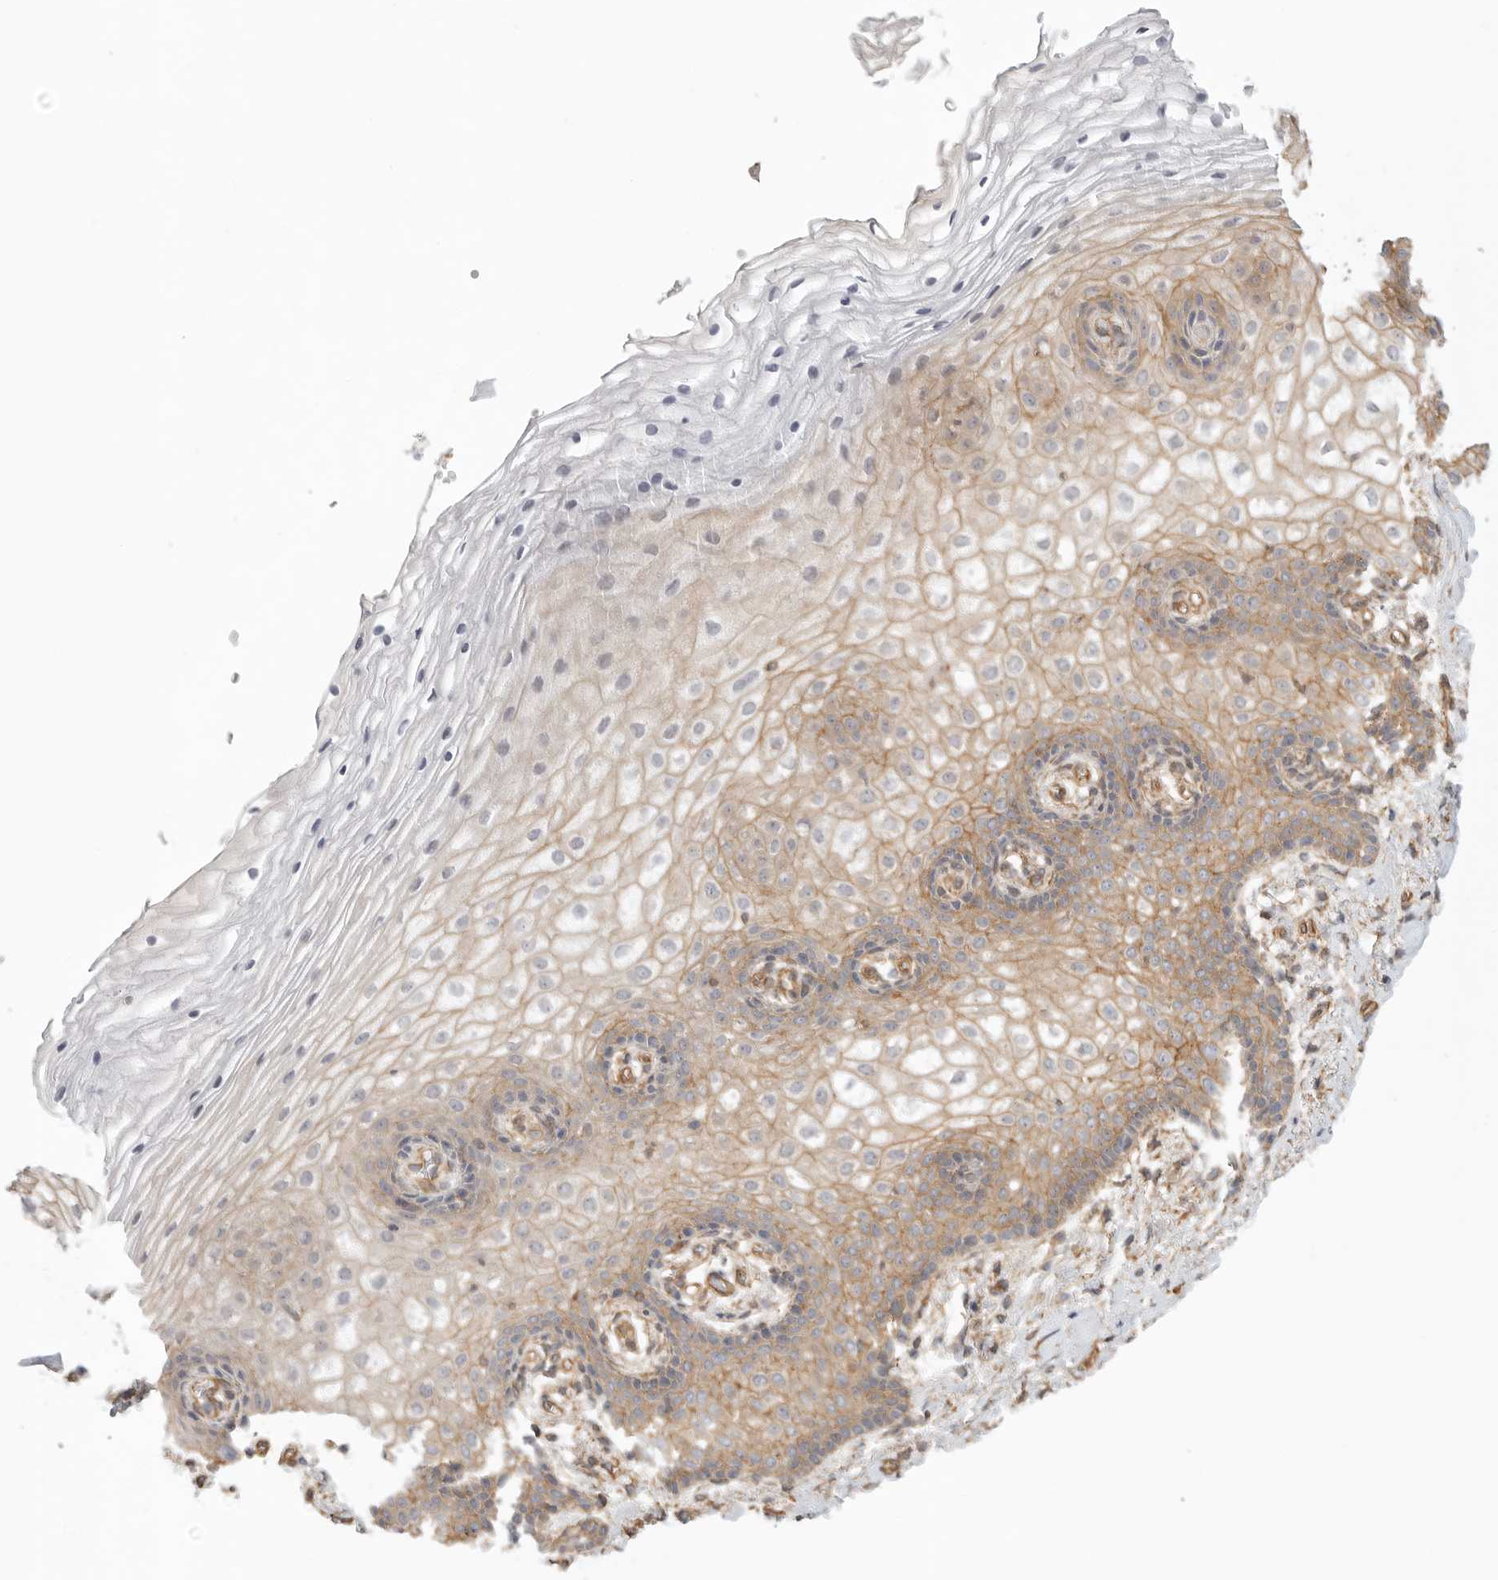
{"staining": {"intensity": "moderate", "quantity": ">75%", "location": "cytoplasmic/membranous"}, "tissue": "vagina", "cell_type": "Squamous epithelial cells", "image_type": "normal", "snomed": [{"axis": "morphology", "description": "Normal tissue, NOS"}, {"axis": "topography", "description": "Vagina"}], "caption": "Moderate cytoplasmic/membranous expression for a protein is present in approximately >75% of squamous epithelial cells of normal vagina using immunohistochemistry (IHC).", "gene": "ATOH7", "patient": {"sex": "female", "age": 60}}